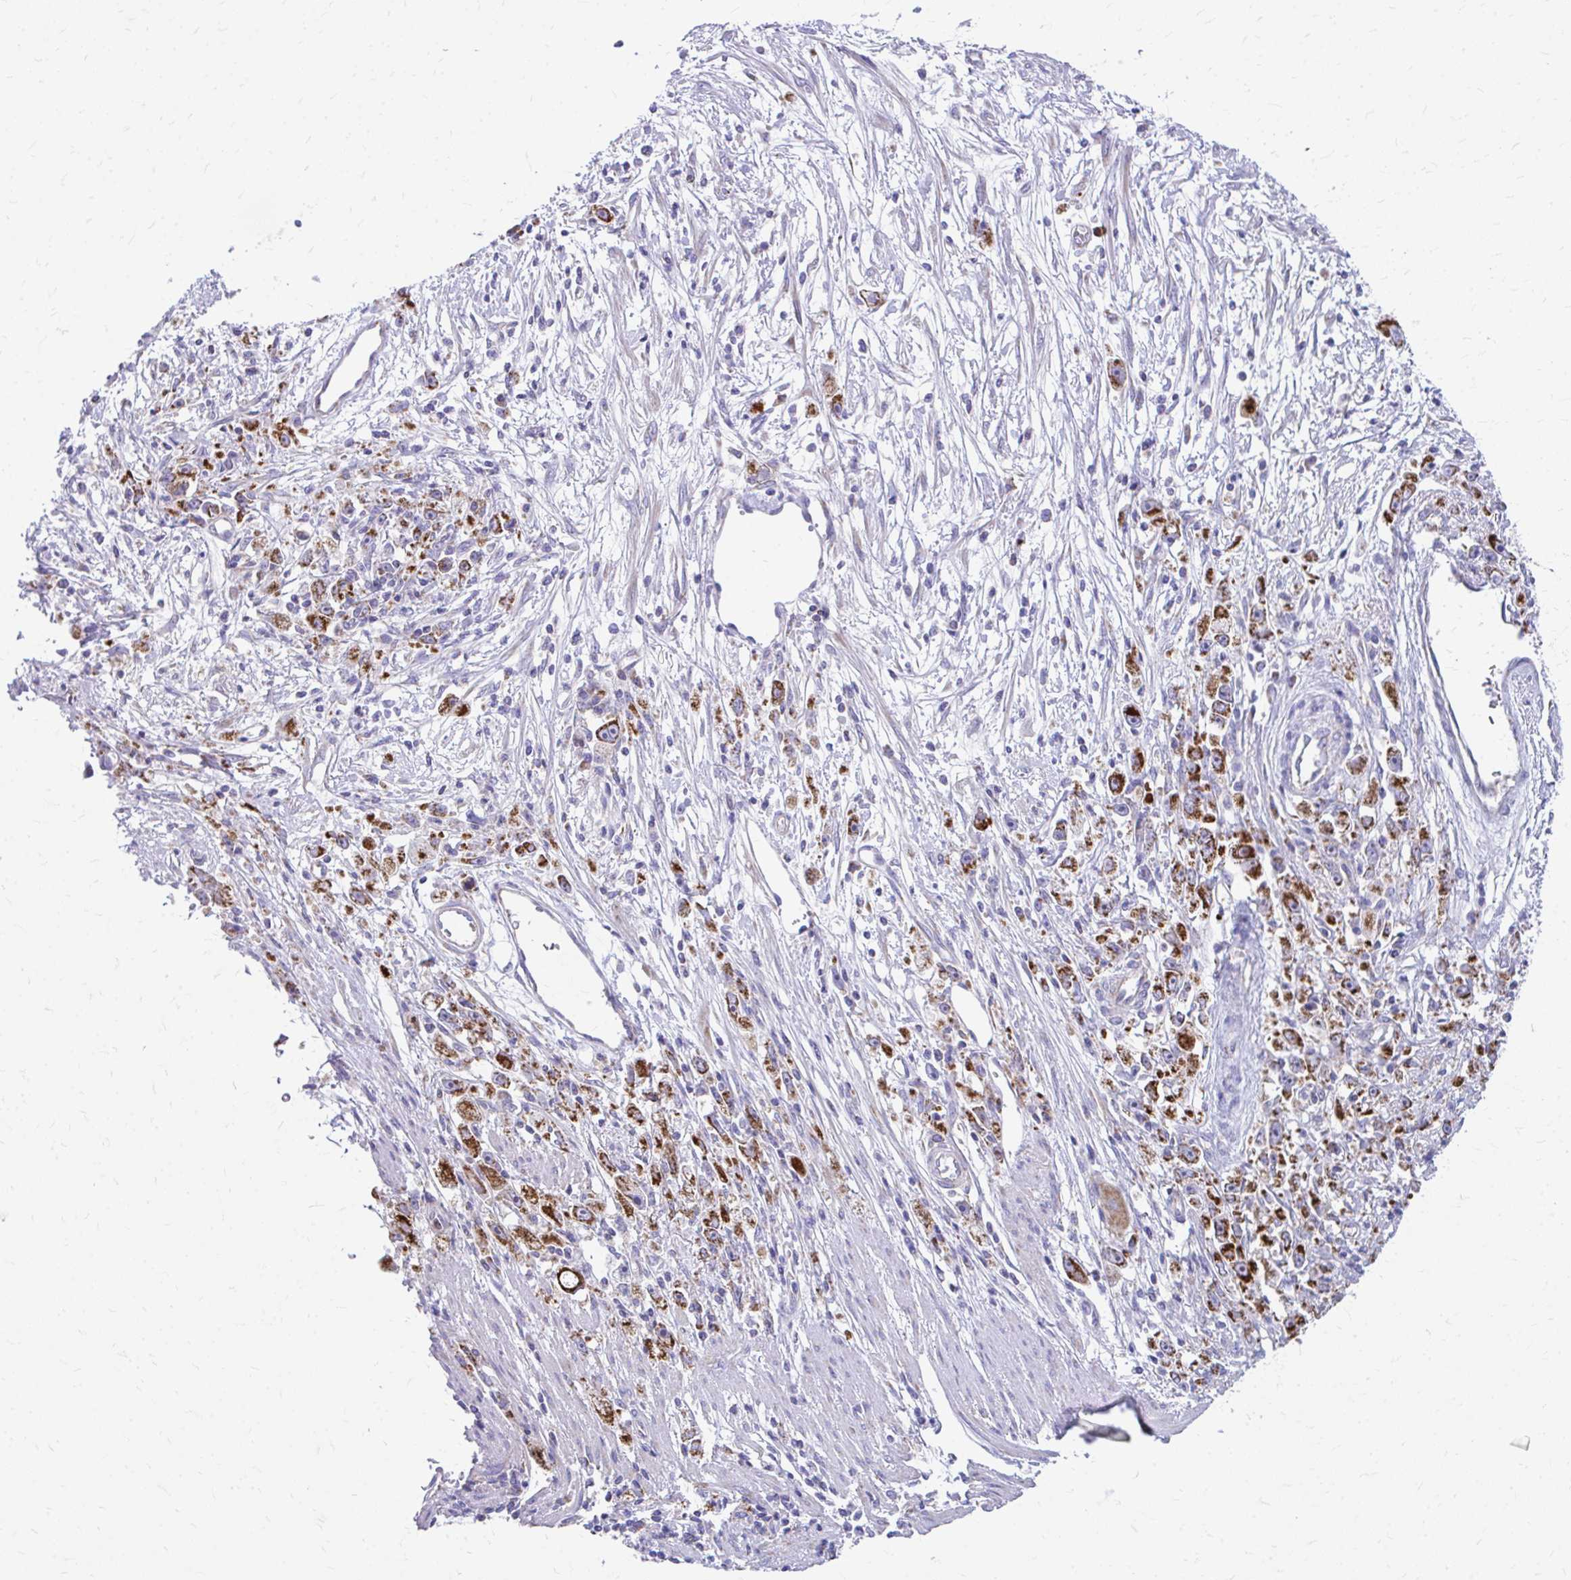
{"staining": {"intensity": "strong", "quantity": ">75%", "location": "cytoplasmic/membranous"}, "tissue": "stomach cancer", "cell_type": "Tumor cells", "image_type": "cancer", "snomed": [{"axis": "morphology", "description": "Adenocarcinoma, NOS"}, {"axis": "topography", "description": "Stomach"}], "caption": "Immunohistochemical staining of human adenocarcinoma (stomach) reveals high levels of strong cytoplasmic/membranous staining in about >75% of tumor cells. The staining was performed using DAB (3,3'-diaminobenzidine) to visualize the protein expression in brown, while the nuclei were stained in blue with hematoxylin (Magnification: 20x).", "gene": "MRPL19", "patient": {"sex": "female", "age": 59}}